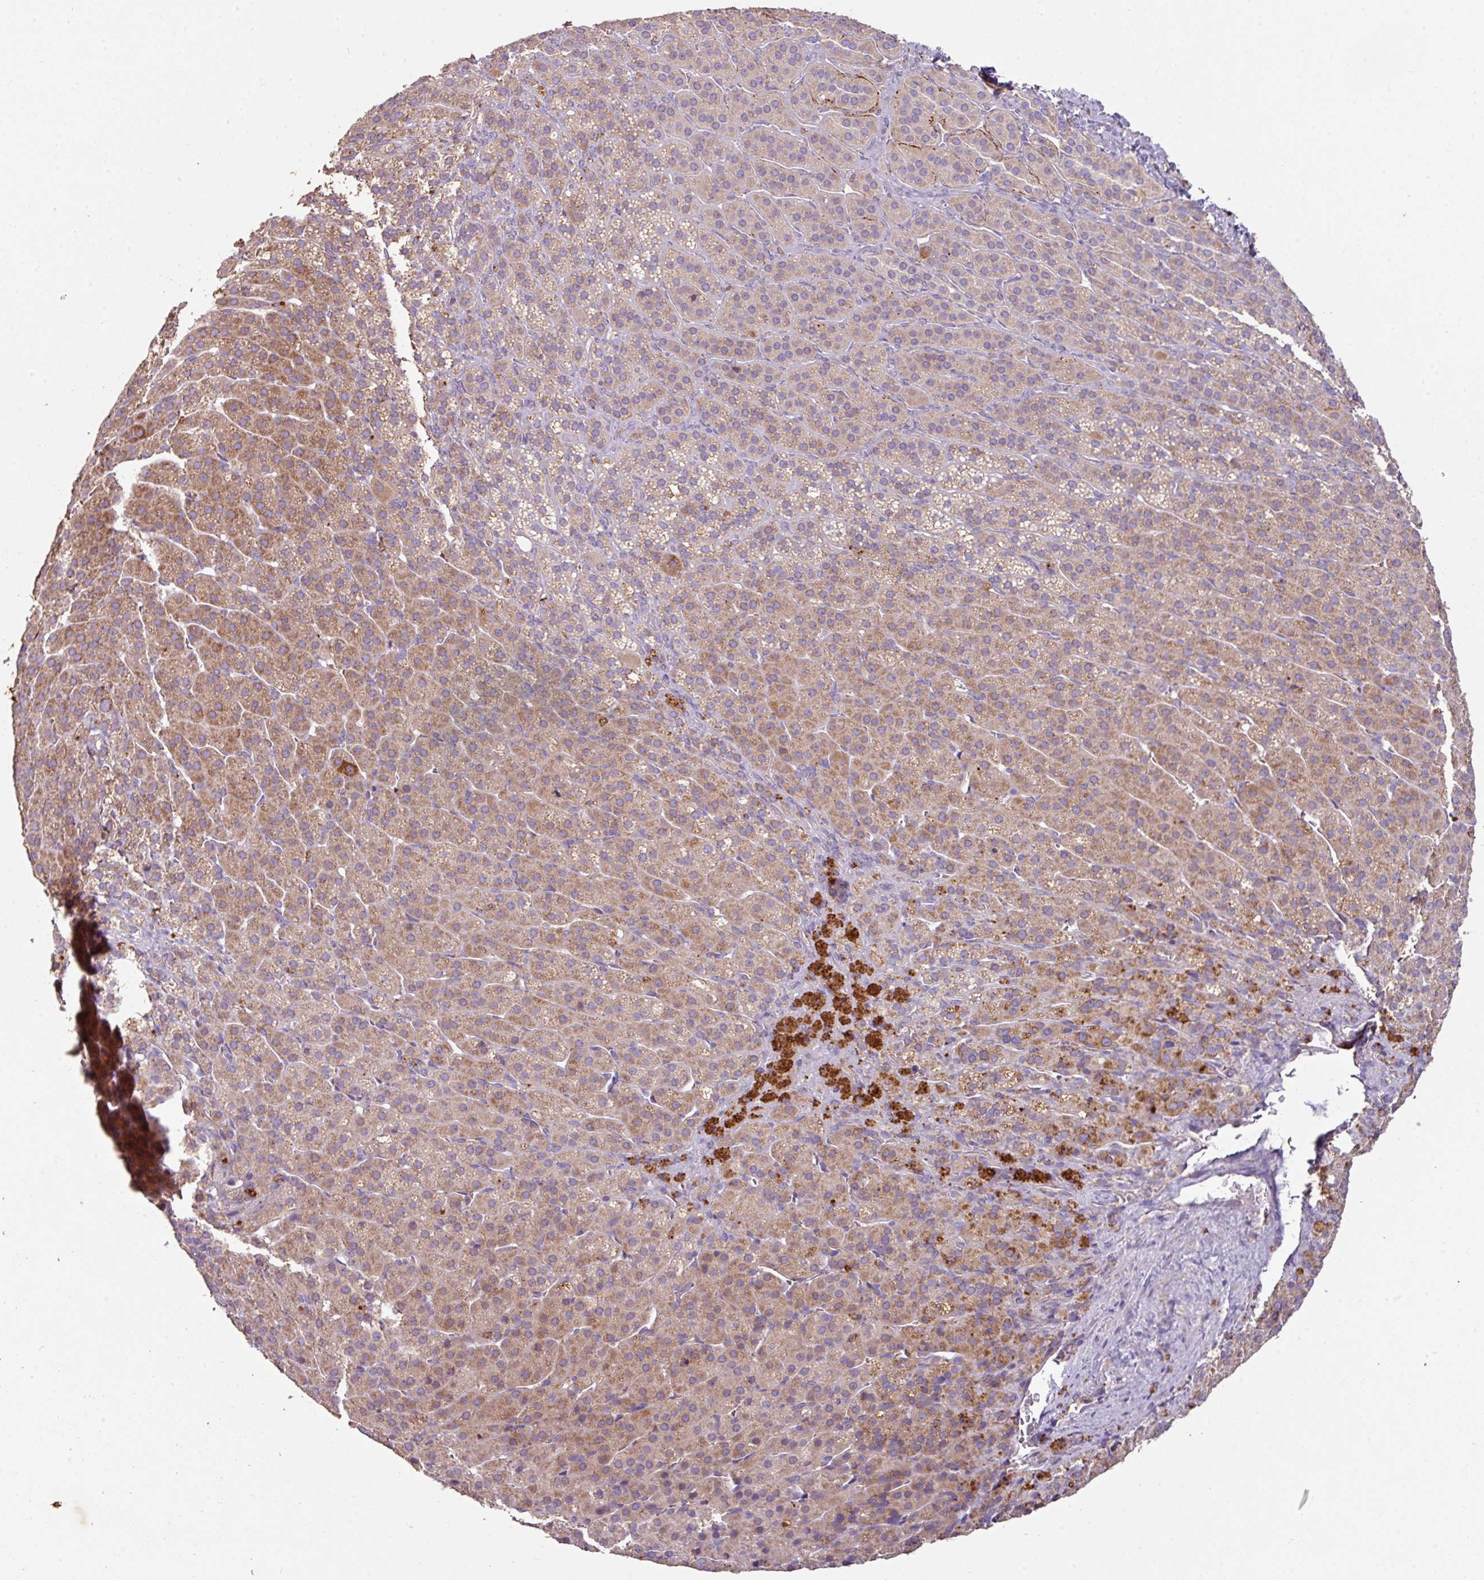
{"staining": {"intensity": "moderate", "quantity": ">75%", "location": "cytoplasmic/membranous"}, "tissue": "adrenal gland", "cell_type": "Glandular cells", "image_type": "normal", "snomed": [{"axis": "morphology", "description": "Normal tissue, NOS"}, {"axis": "topography", "description": "Adrenal gland"}], "caption": "Moderate cytoplasmic/membranous staining is identified in approximately >75% of glandular cells in normal adrenal gland.", "gene": "ENSG00000260170", "patient": {"sex": "female", "age": 41}}